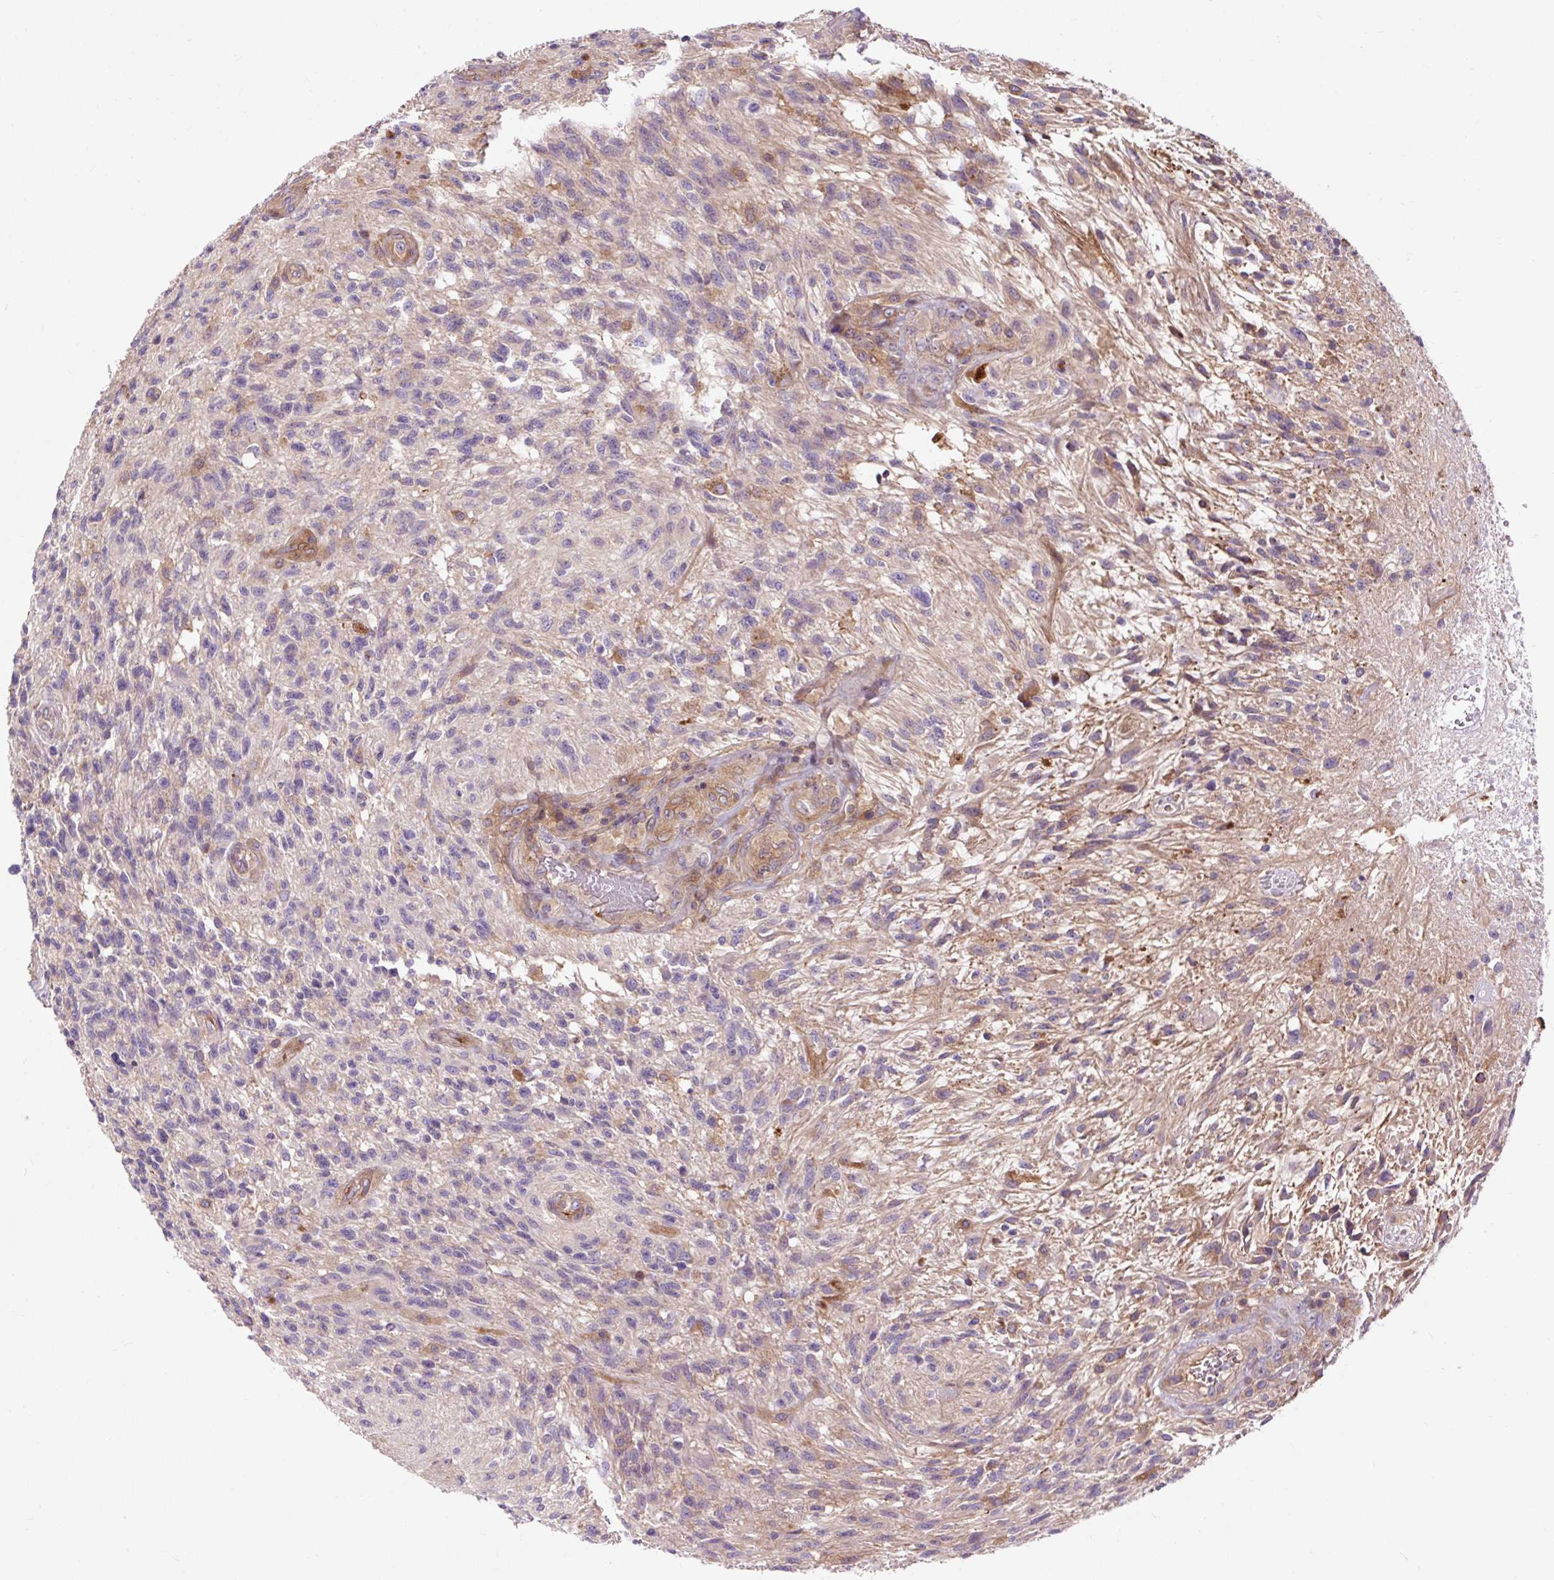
{"staining": {"intensity": "moderate", "quantity": "<25%", "location": "cytoplasmic/membranous"}, "tissue": "glioma", "cell_type": "Tumor cells", "image_type": "cancer", "snomed": [{"axis": "morphology", "description": "Glioma, malignant, High grade"}, {"axis": "topography", "description": "Brain"}], "caption": "A photomicrograph of high-grade glioma (malignant) stained for a protein reveals moderate cytoplasmic/membranous brown staining in tumor cells.", "gene": "PCDHGB3", "patient": {"sex": "male", "age": 56}}